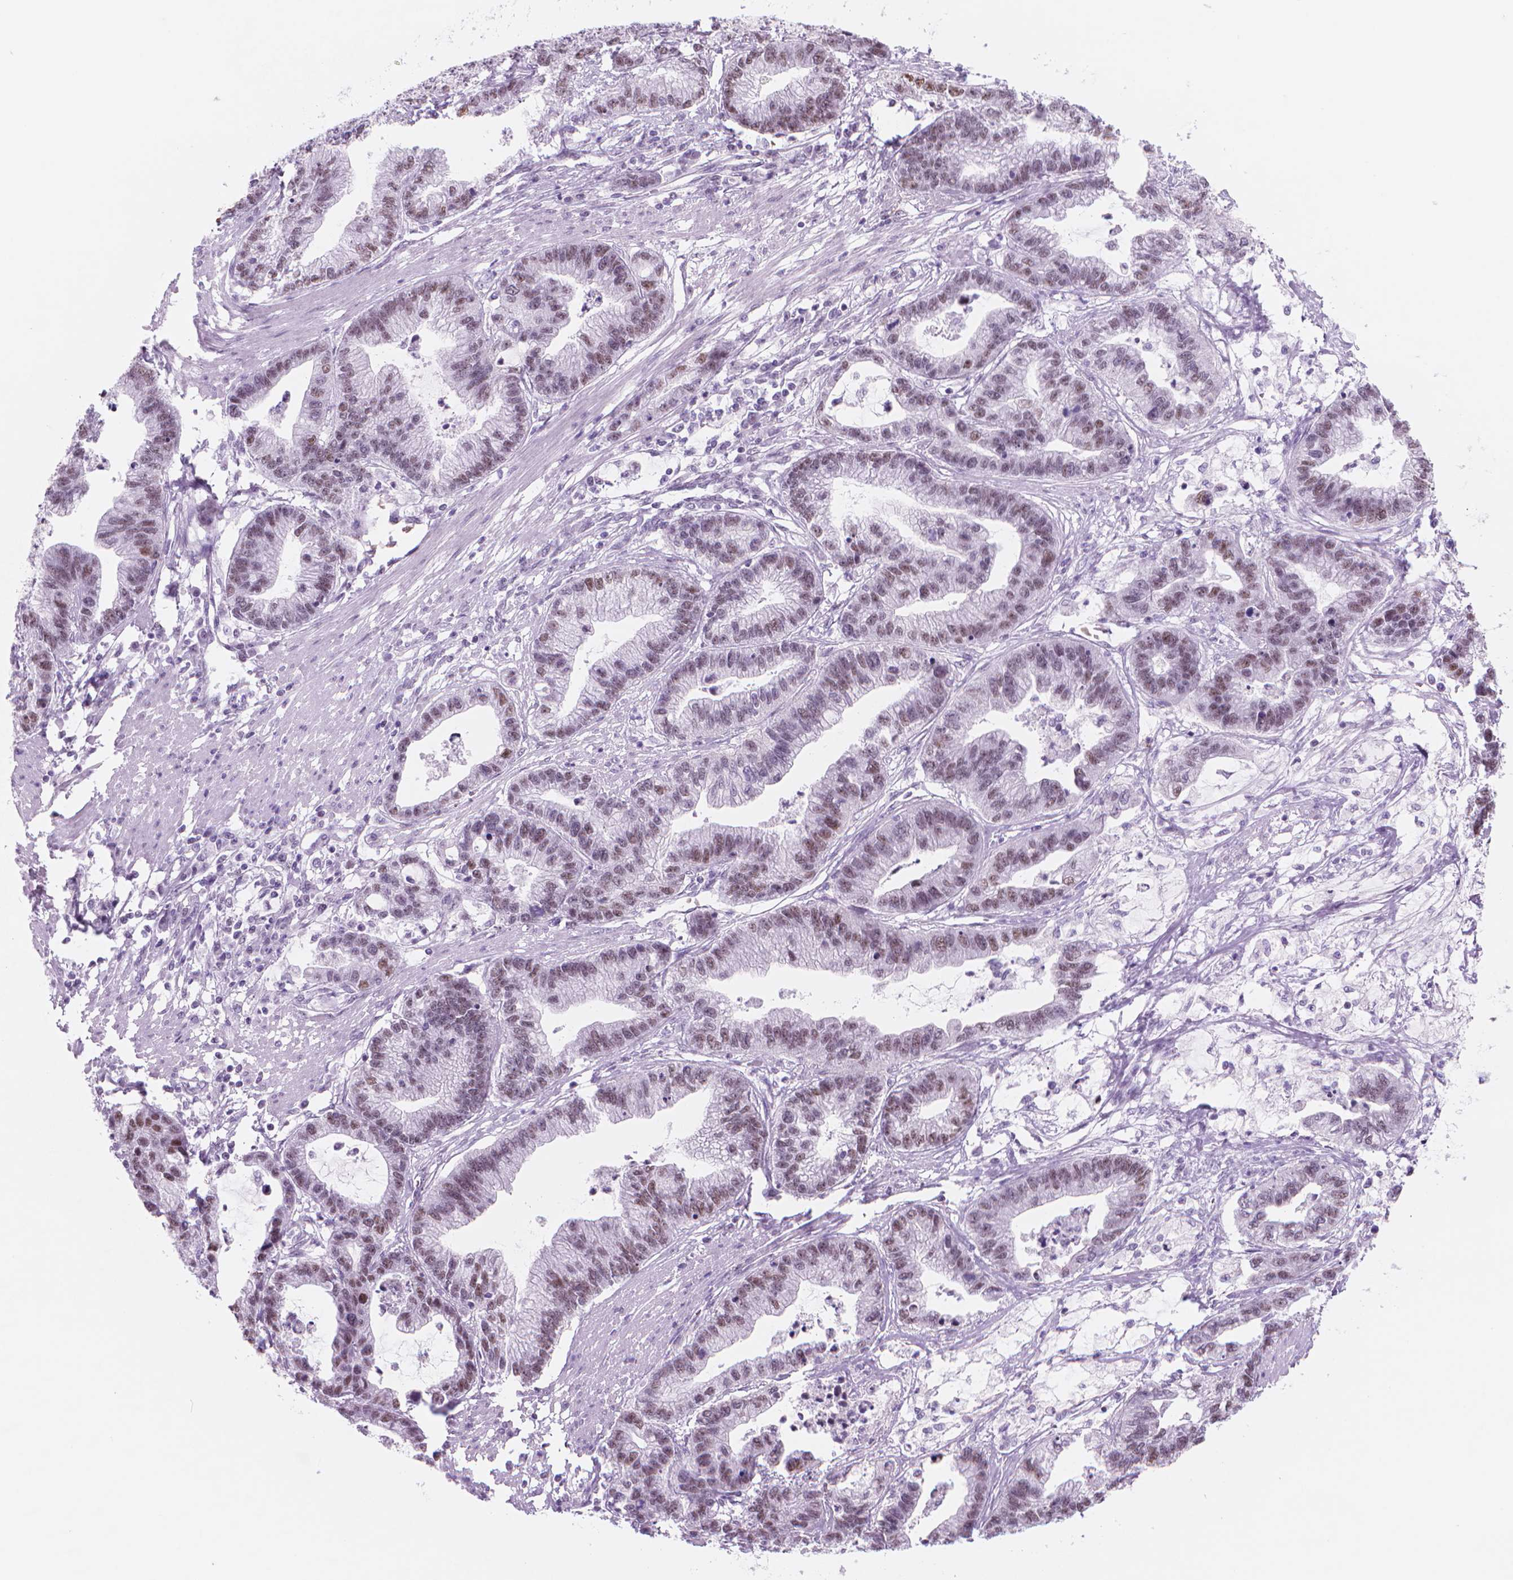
{"staining": {"intensity": "moderate", "quantity": ">75%", "location": "nuclear"}, "tissue": "stomach cancer", "cell_type": "Tumor cells", "image_type": "cancer", "snomed": [{"axis": "morphology", "description": "Adenocarcinoma, NOS"}, {"axis": "topography", "description": "Stomach"}], "caption": "Protein staining demonstrates moderate nuclear staining in about >75% of tumor cells in stomach adenocarcinoma.", "gene": "POLR3D", "patient": {"sex": "male", "age": 83}}